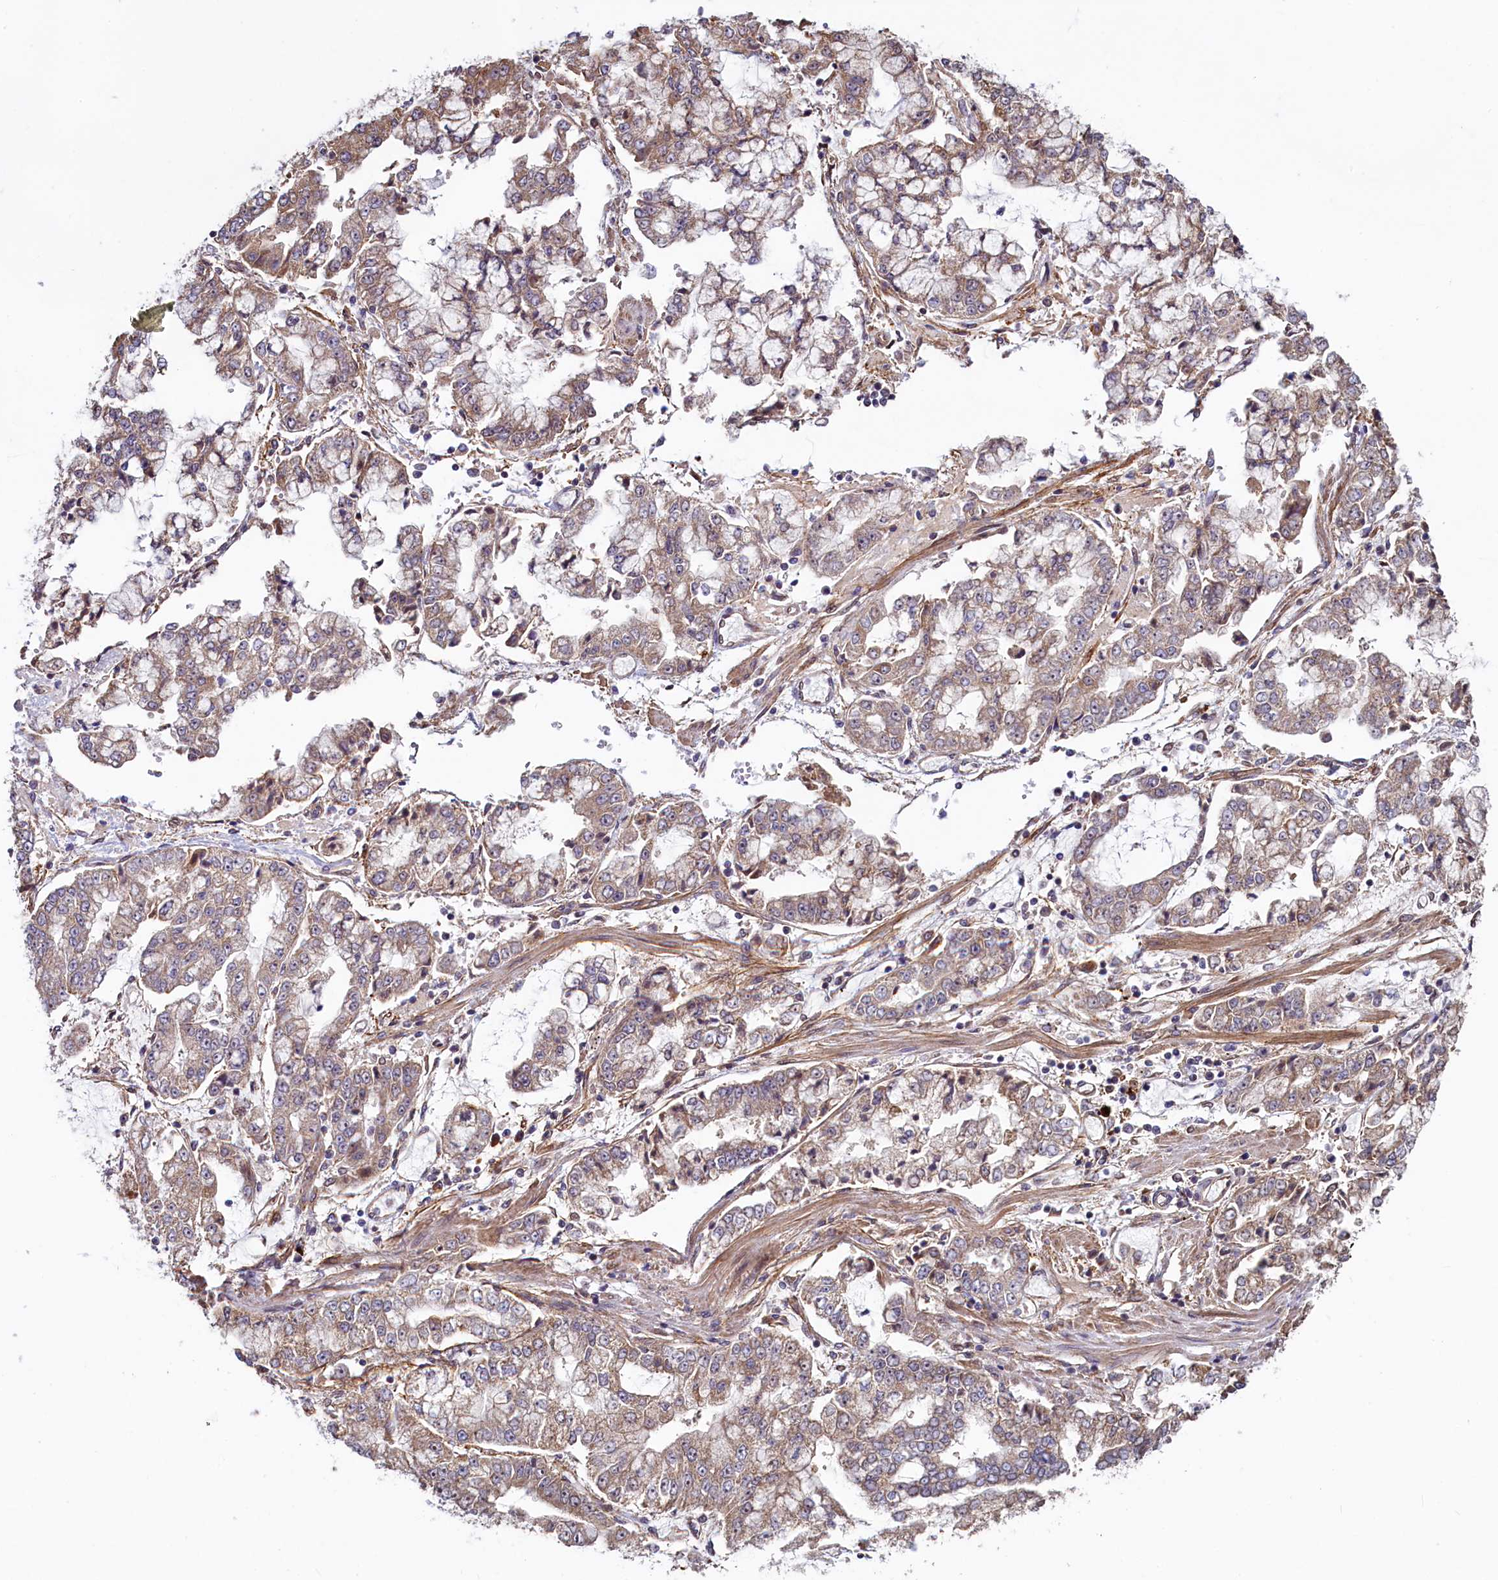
{"staining": {"intensity": "moderate", "quantity": ">75%", "location": "cytoplasmic/membranous"}, "tissue": "stomach cancer", "cell_type": "Tumor cells", "image_type": "cancer", "snomed": [{"axis": "morphology", "description": "Adenocarcinoma, NOS"}, {"axis": "topography", "description": "Stomach"}], "caption": "IHC photomicrograph of neoplastic tissue: stomach adenocarcinoma stained using immunohistochemistry exhibits medium levels of moderate protein expression localized specifically in the cytoplasmic/membranous of tumor cells, appearing as a cytoplasmic/membranous brown color.", "gene": "RBFA", "patient": {"sex": "male", "age": 76}}